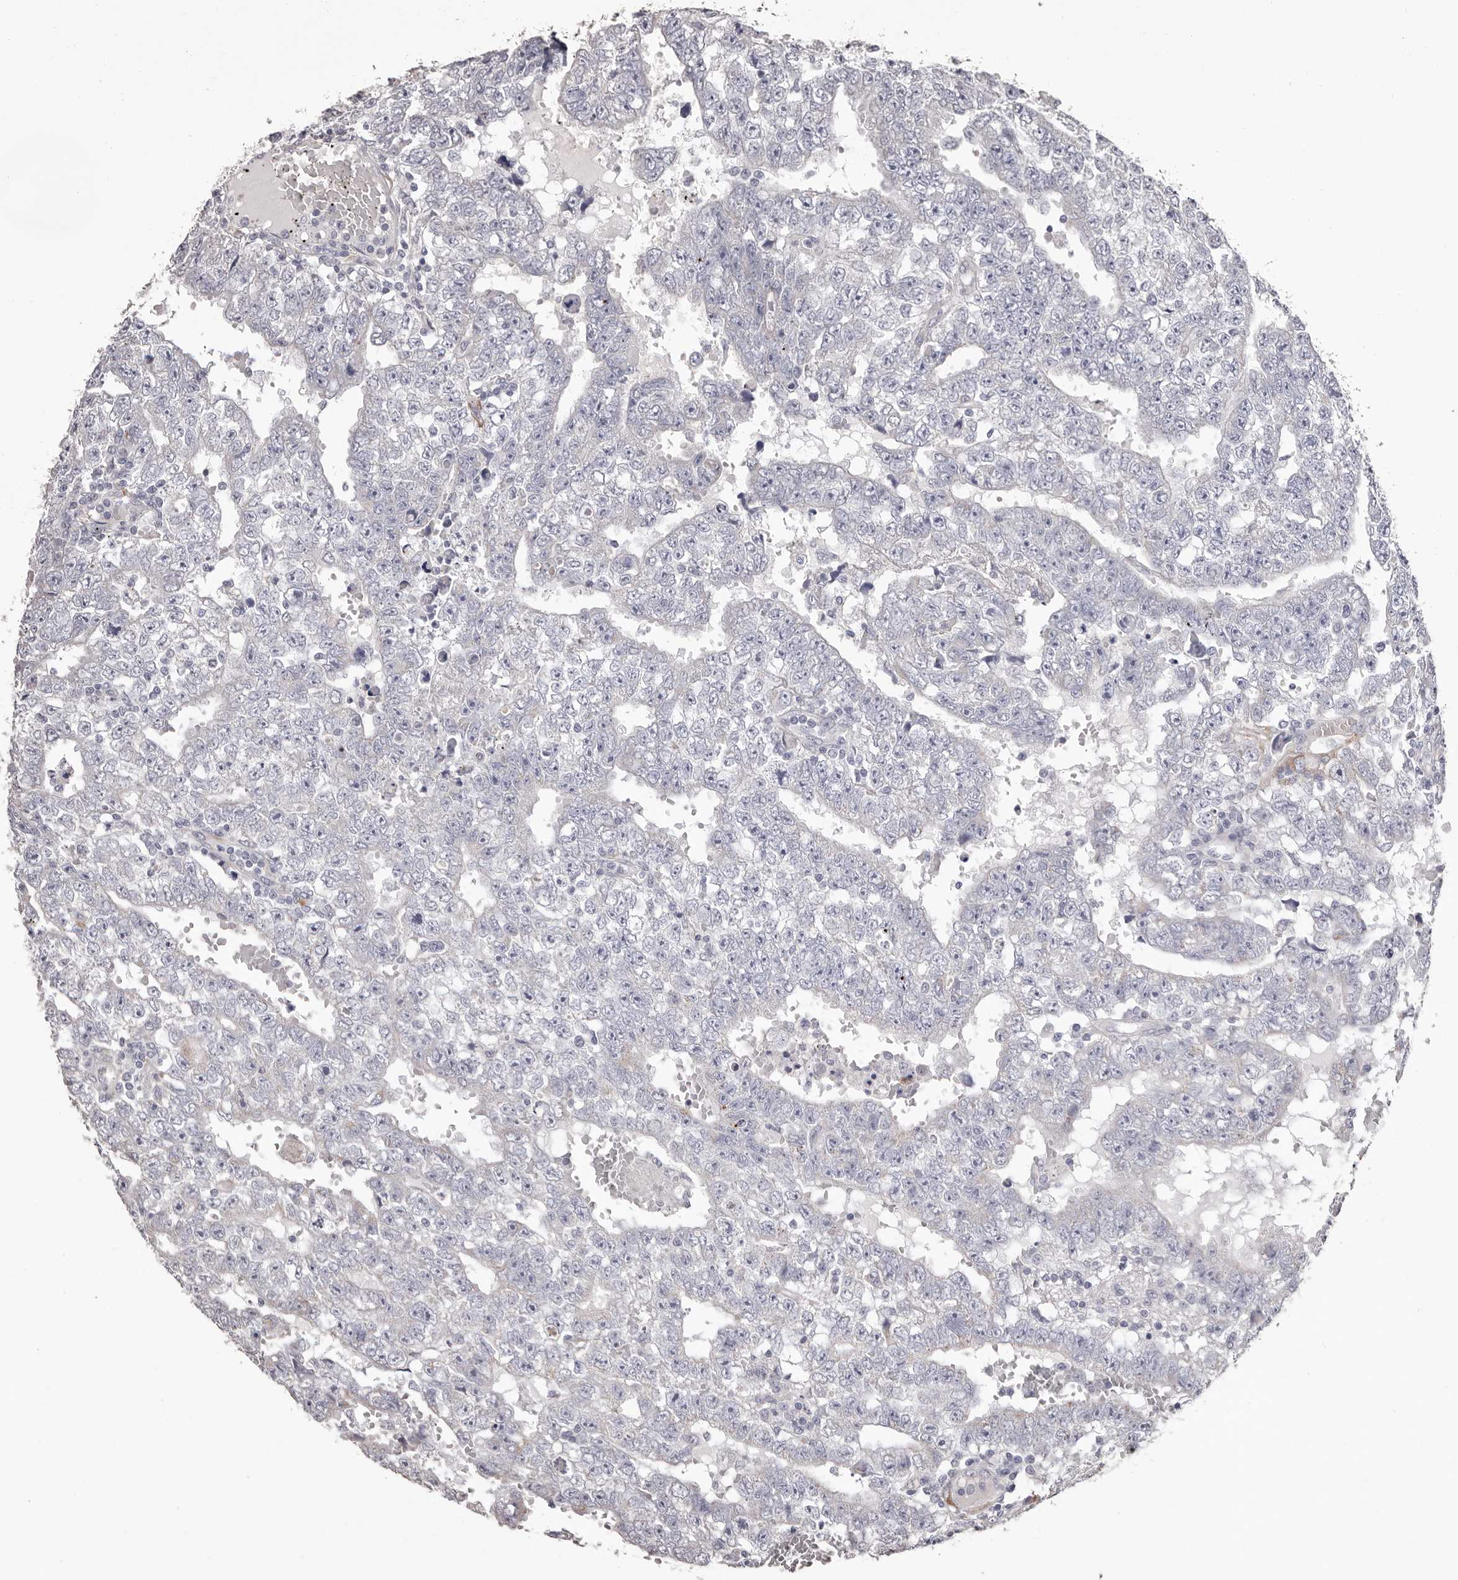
{"staining": {"intensity": "negative", "quantity": "none", "location": "none"}, "tissue": "testis cancer", "cell_type": "Tumor cells", "image_type": "cancer", "snomed": [{"axis": "morphology", "description": "Carcinoma, Embryonal, NOS"}, {"axis": "topography", "description": "Testis"}], "caption": "Testis cancer was stained to show a protein in brown. There is no significant positivity in tumor cells.", "gene": "COL6A1", "patient": {"sex": "male", "age": 25}}